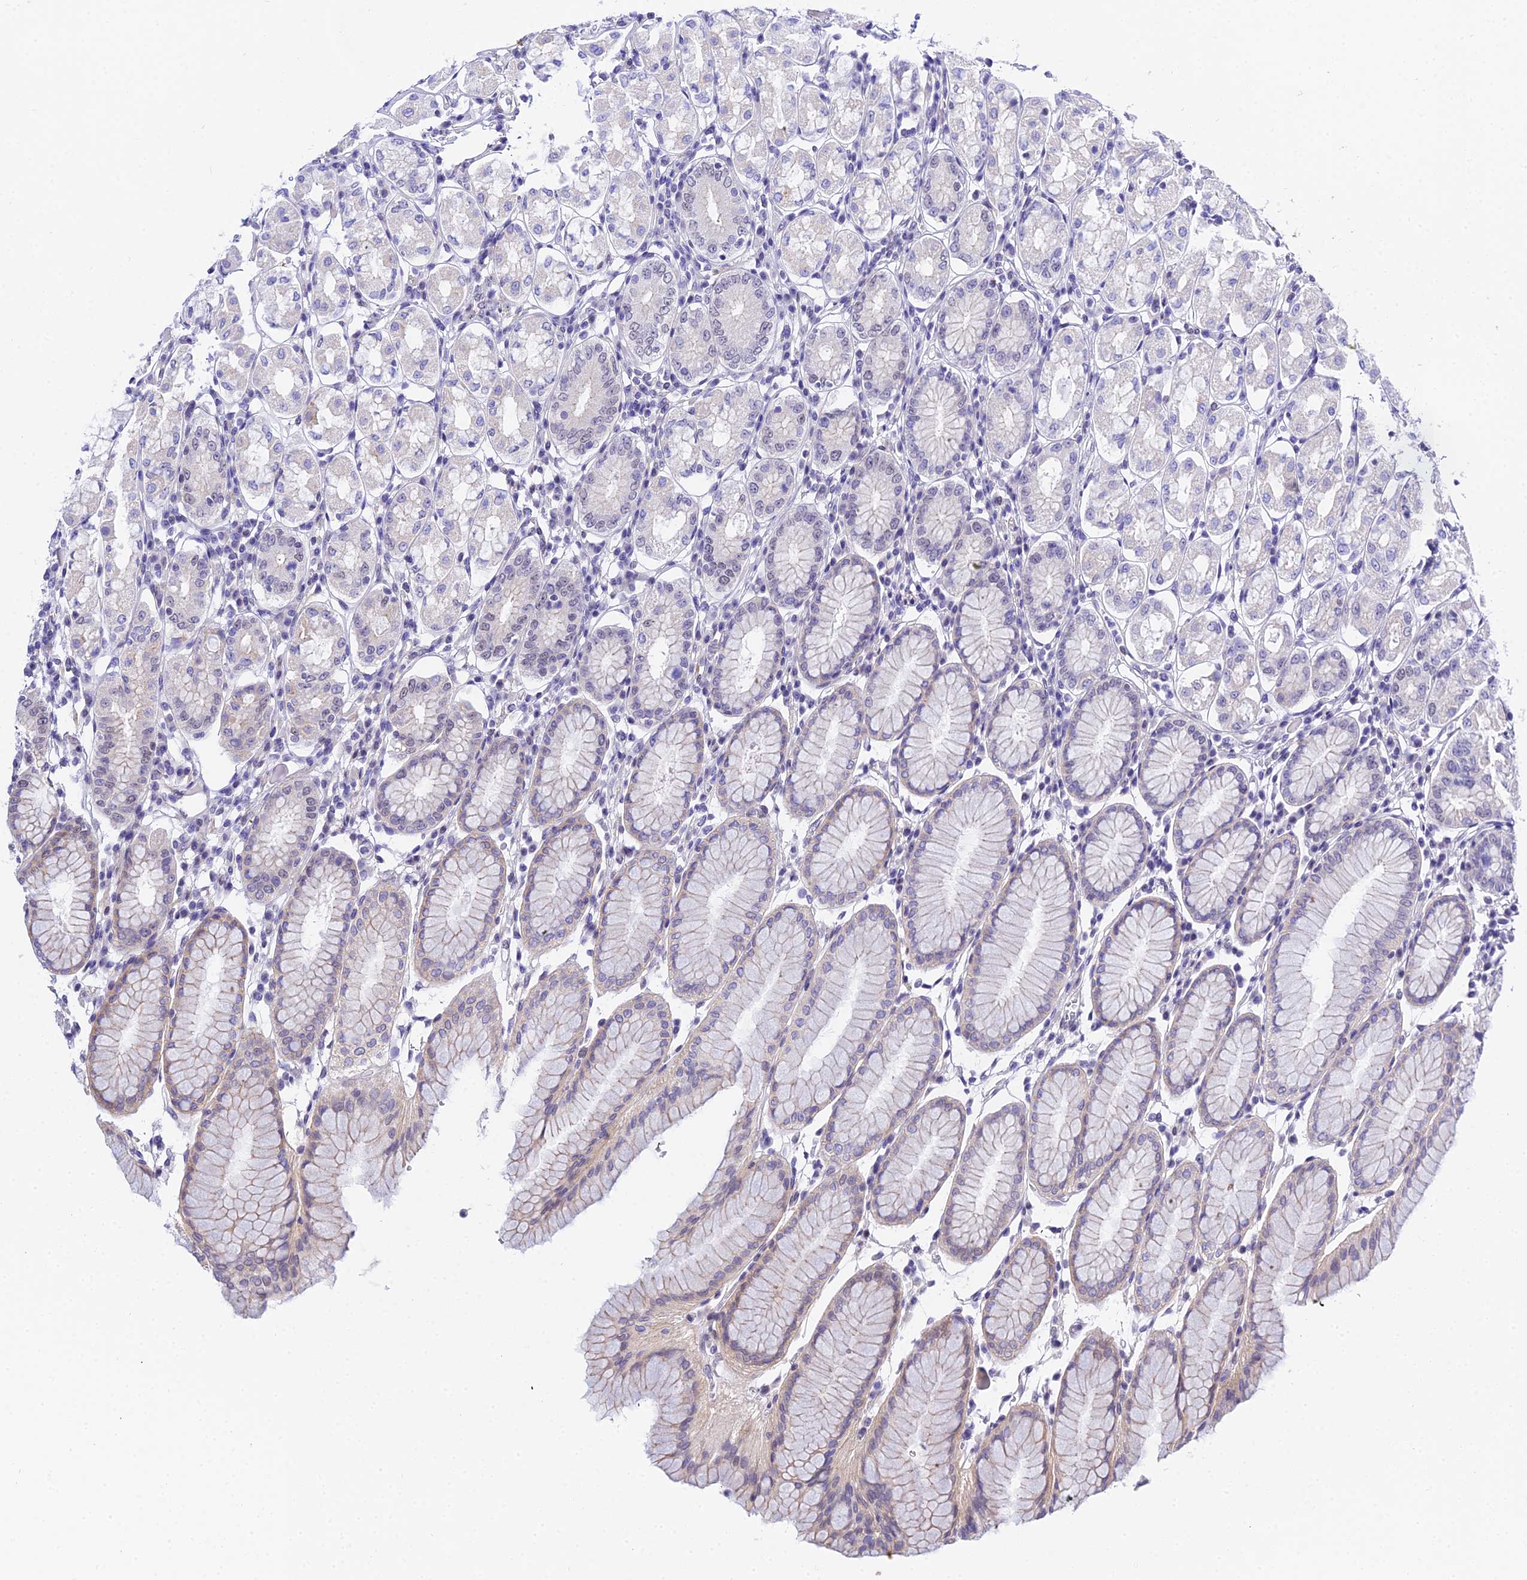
{"staining": {"intensity": "negative", "quantity": "none", "location": "none"}, "tissue": "stomach", "cell_type": "Glandular cells", "image_type": "normal", "snomed": [{"axis": "morphology", "description": "Normal tissue, NOS"}, {"axis": "topography", "description": "Stomach"}, {"axis": "topography", "description": "Stomach, lower"}], "caption": "Stomach was stained to show a protein in brown. There is no significant positivity in glandular cells. (DAB (3,3'-diaminobenzidine) IHC, high magnification).", "gene": "ZNF628", "patient": {"sex": "female", "age": 56}}